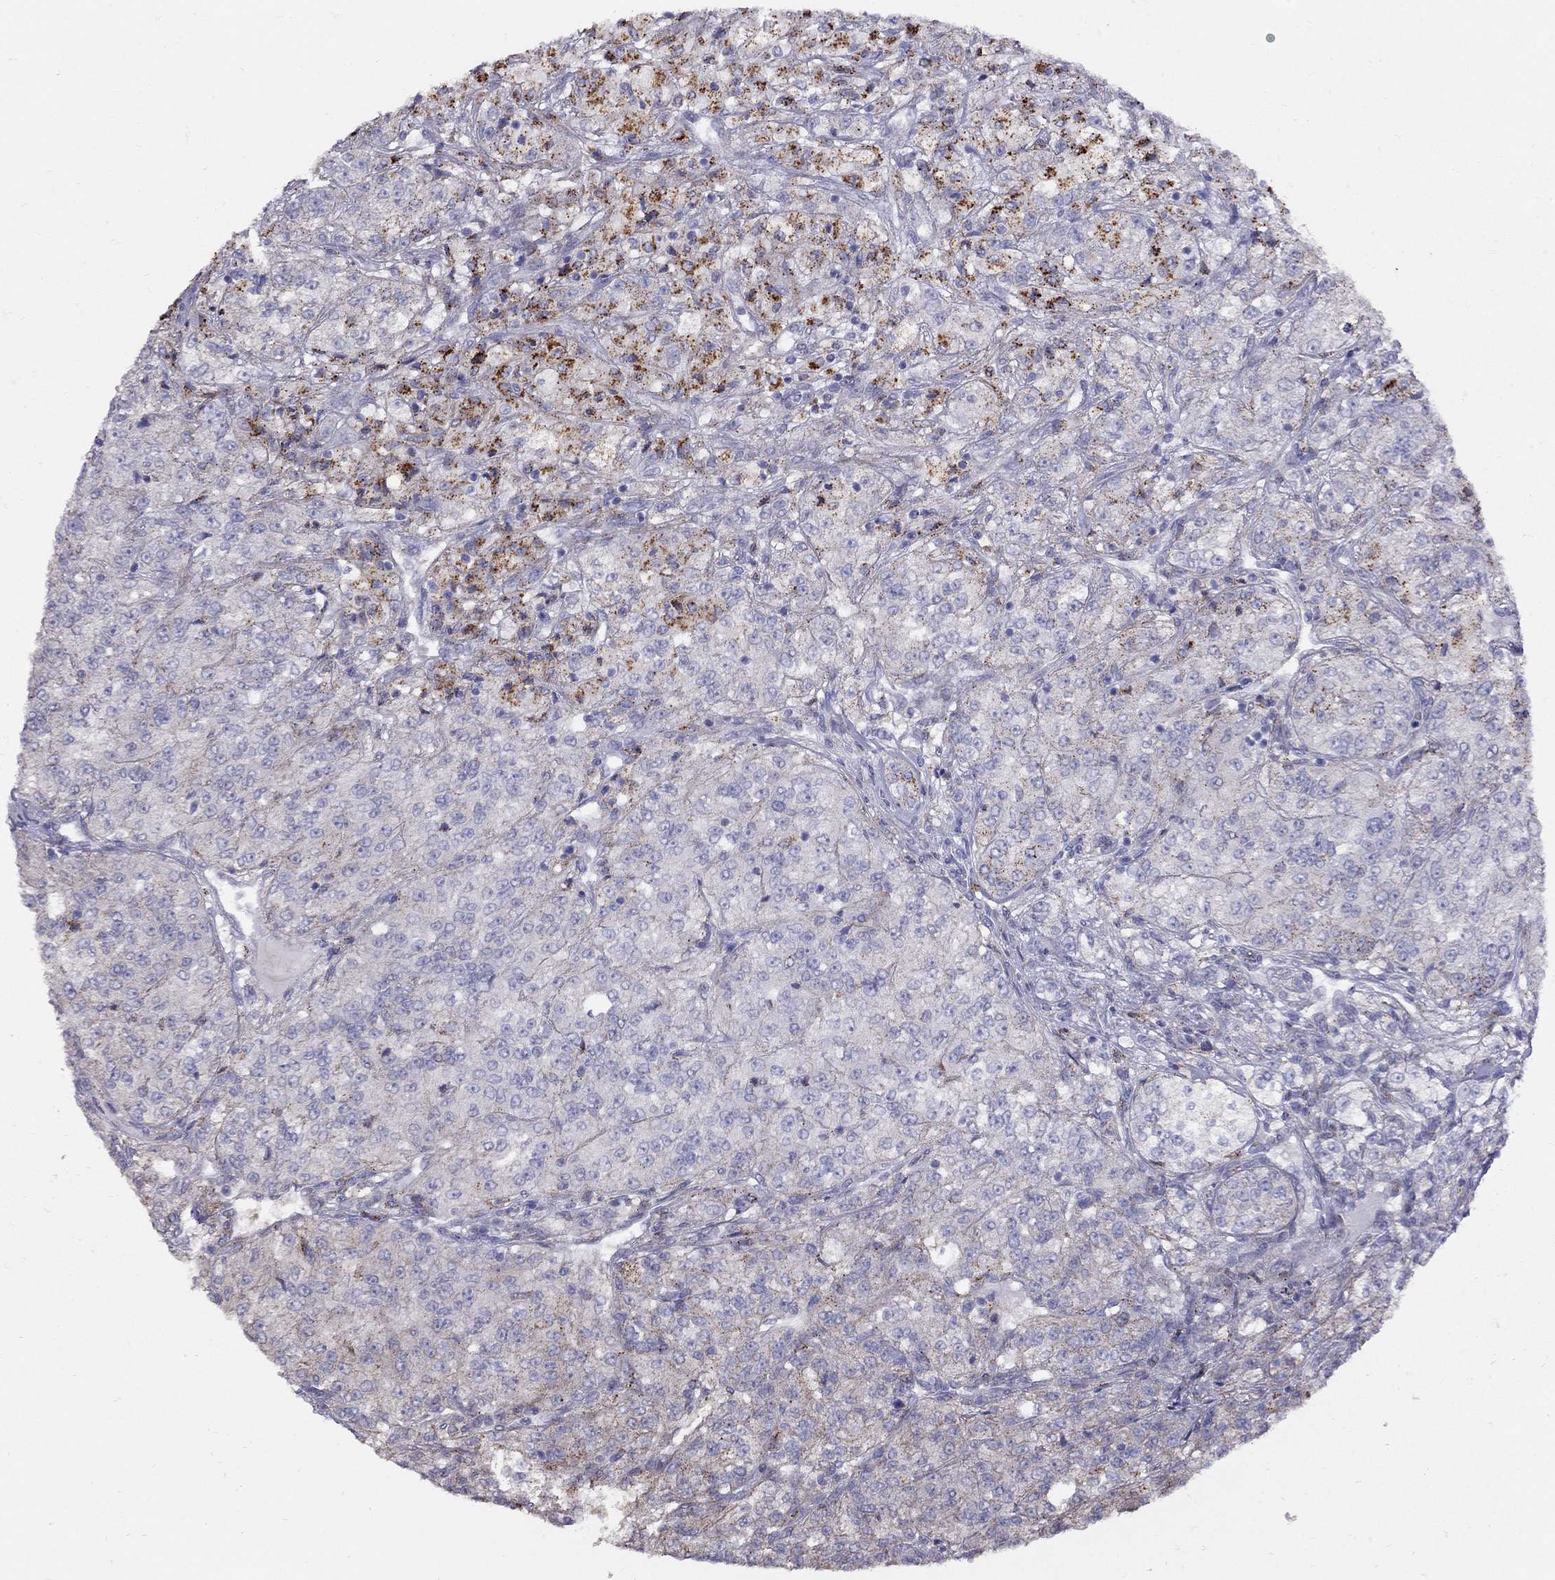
{"staining": {"intensity": "weak", "quantity": "<25%", "location": "cytoplasmic/membranous"}, "tissue": "renal cancer", "cell_type": "Tumor cells", "image_type": "cancer", "snomed": [{"axis": "morphology", "description": "Adenocarcinoma, NOS"}, {"axis": "topography", "description": "Kidney"}], "caption": "Protein analysis of renal cancer (adenocarcinoma) exhibits no significant staining in tumor cells.", "gene": "MAGEB4", "patient": {"sex": "female", "age": 63}}